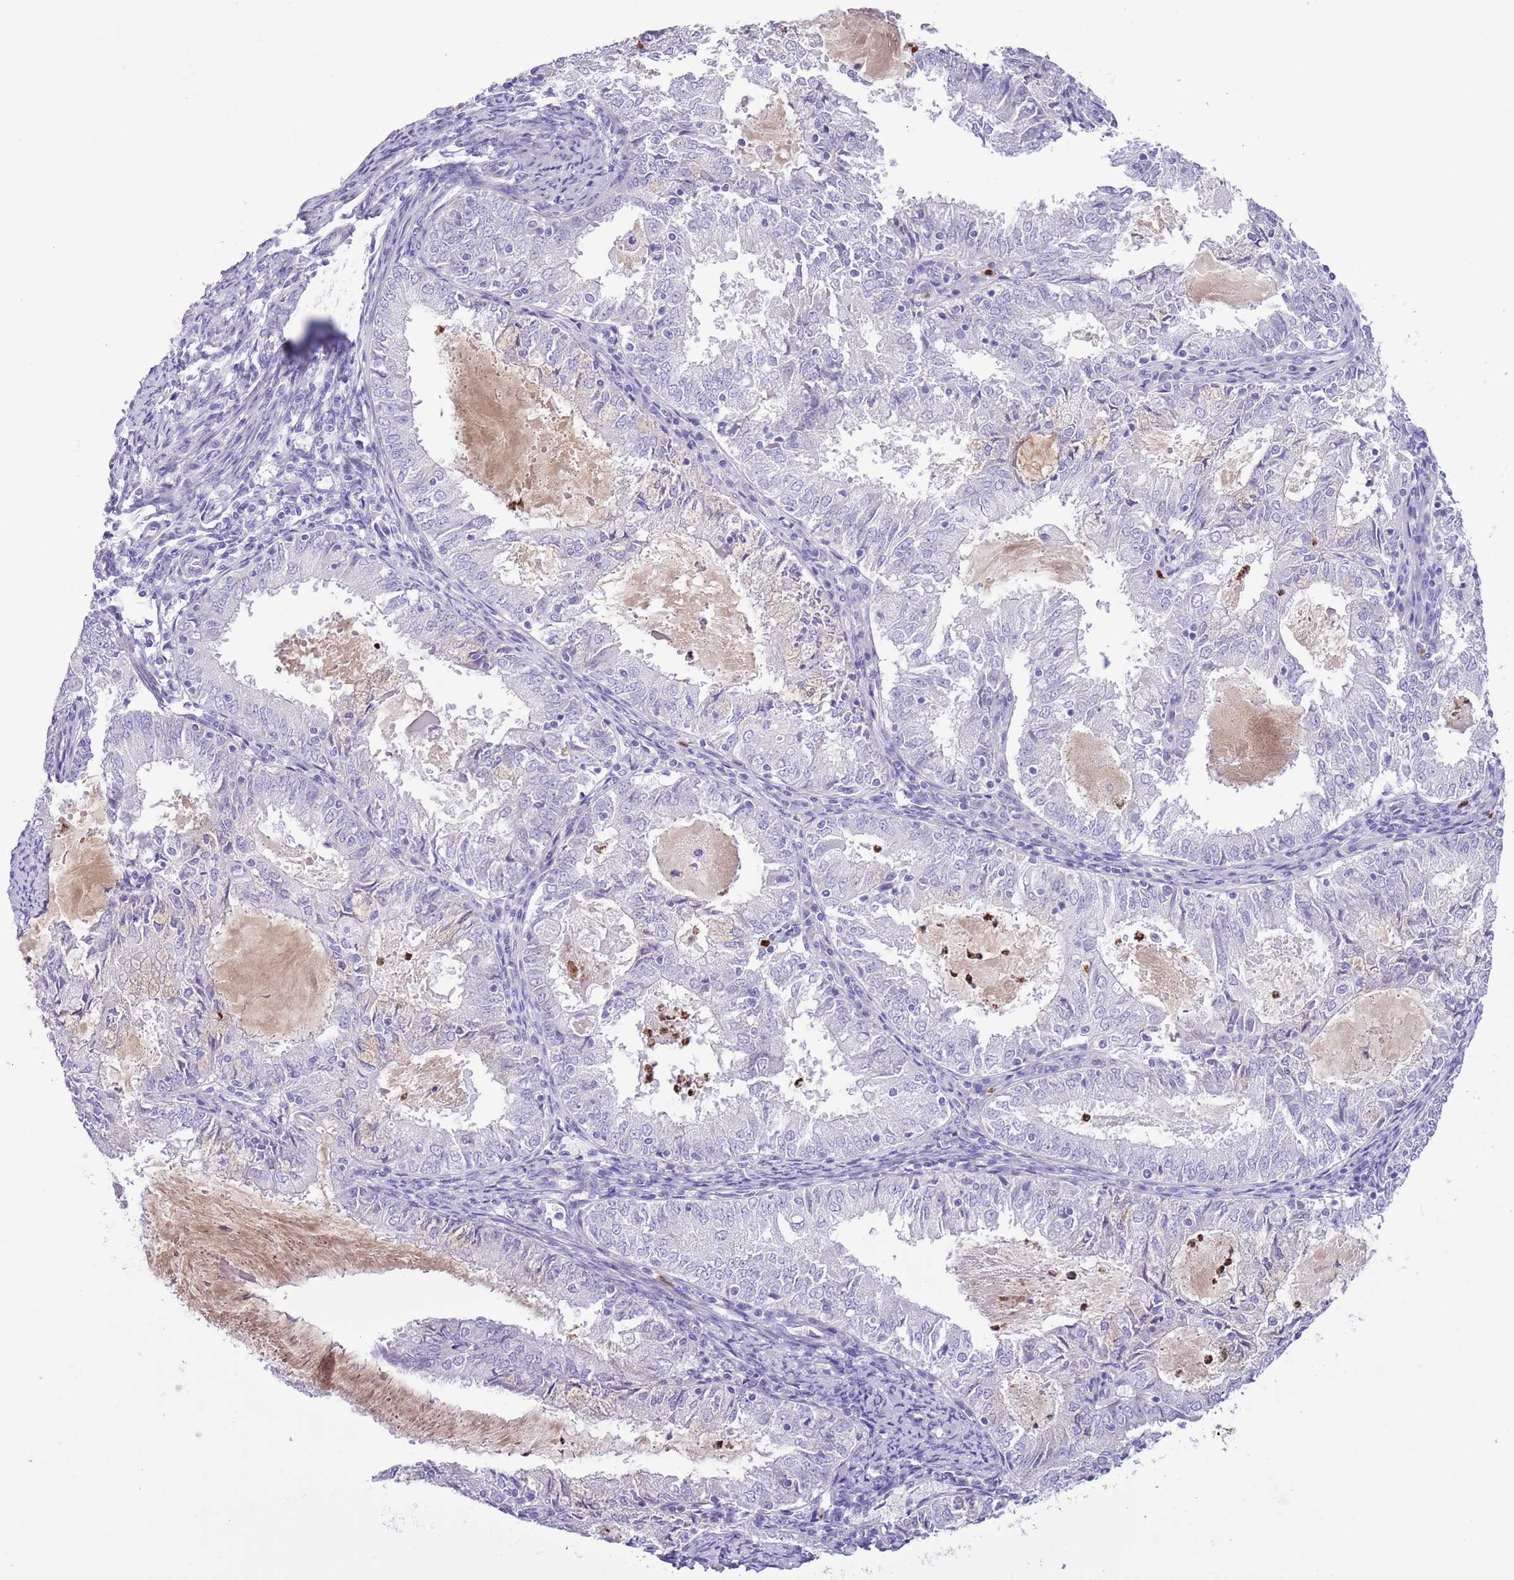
{"staining": {"intensity": "negative", "quantity": "none", "location": "none"}, "tissue": "endometrial cancer", "cell_type": "Tumor cells", "image_type": "cancer", "snomed": [{"axis": "morphology", "description": "Adenocarcinoma, NOS"}, {"axis": "topography", "description": "Endometrium"}], "caption": "Tumor cells show no significant positivity in endometrial adenocarcinoma. The staining was performed using DAB (3,3'-diaminobenzidine) to visualize the protein expression in brown, while the nuclei were stained in blue with hematoxylin (Magnification: 20x).", "gene": "OR6M1", "patient": {"sex": "female", "age": 57}}